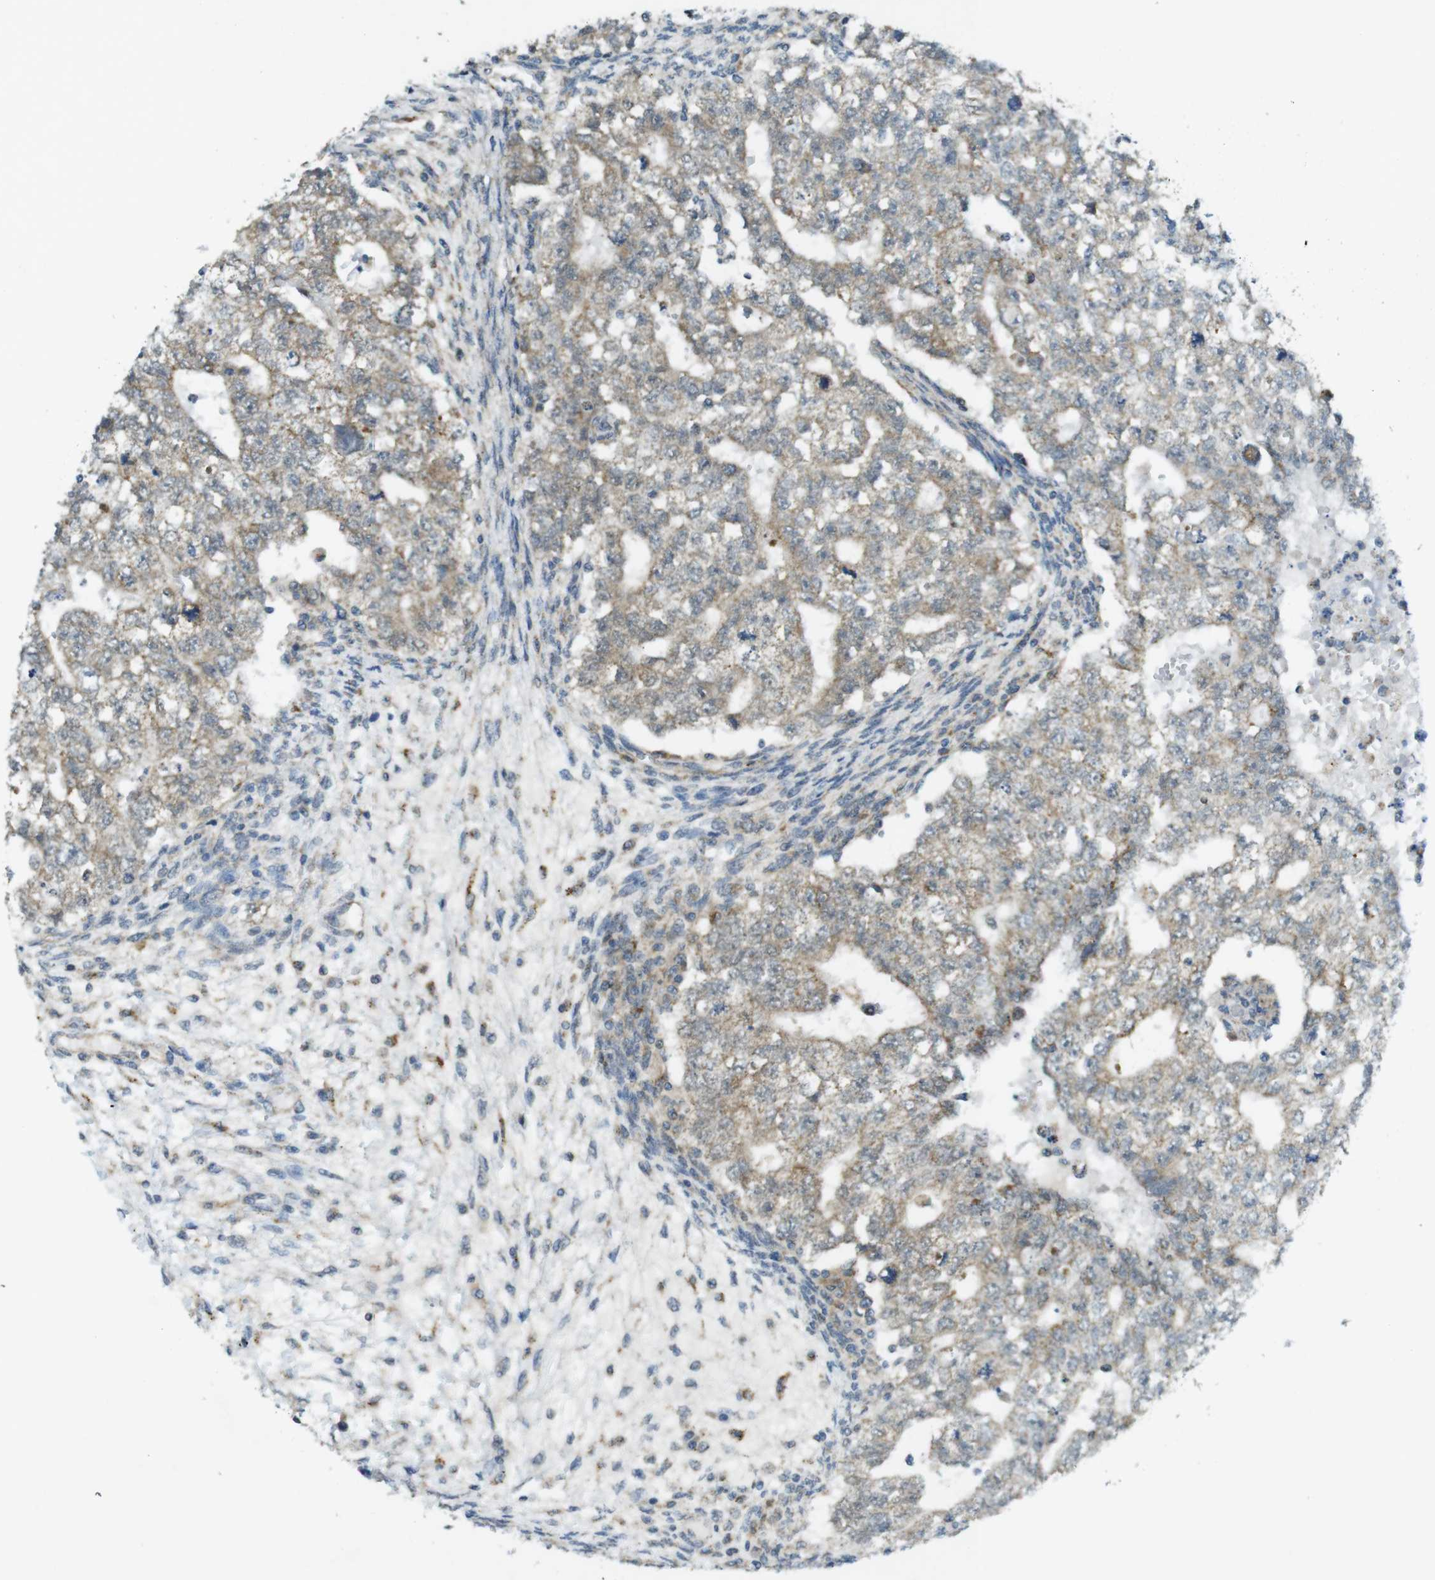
{"staining": {"intensity": "moderate", "quantity": ">75%", "location": "cytoplasmic/membranous"}, "tissue": "testis cancer", "cell_type": "Tumor cells", "image_type": "cancer", "snomed": [{"axis": "morphology", "description": "Seminoma, NOS"}, {"axis": "morphology", "description": "Carcinoma, Embryonal, NOS"}, {"axis": "topography", "description": "Testis"}], "caption": "A brown stain shows moderate cytoplasmic/membranous positivity of a protein in human testis cancer tumor cells. Using DAB (brown) and hematoxylin (blue) stains, captured at high magnification using brightfield microscopy.", "gene": "BRI3BP", "patient": {"sex": "male", "age": 38}}